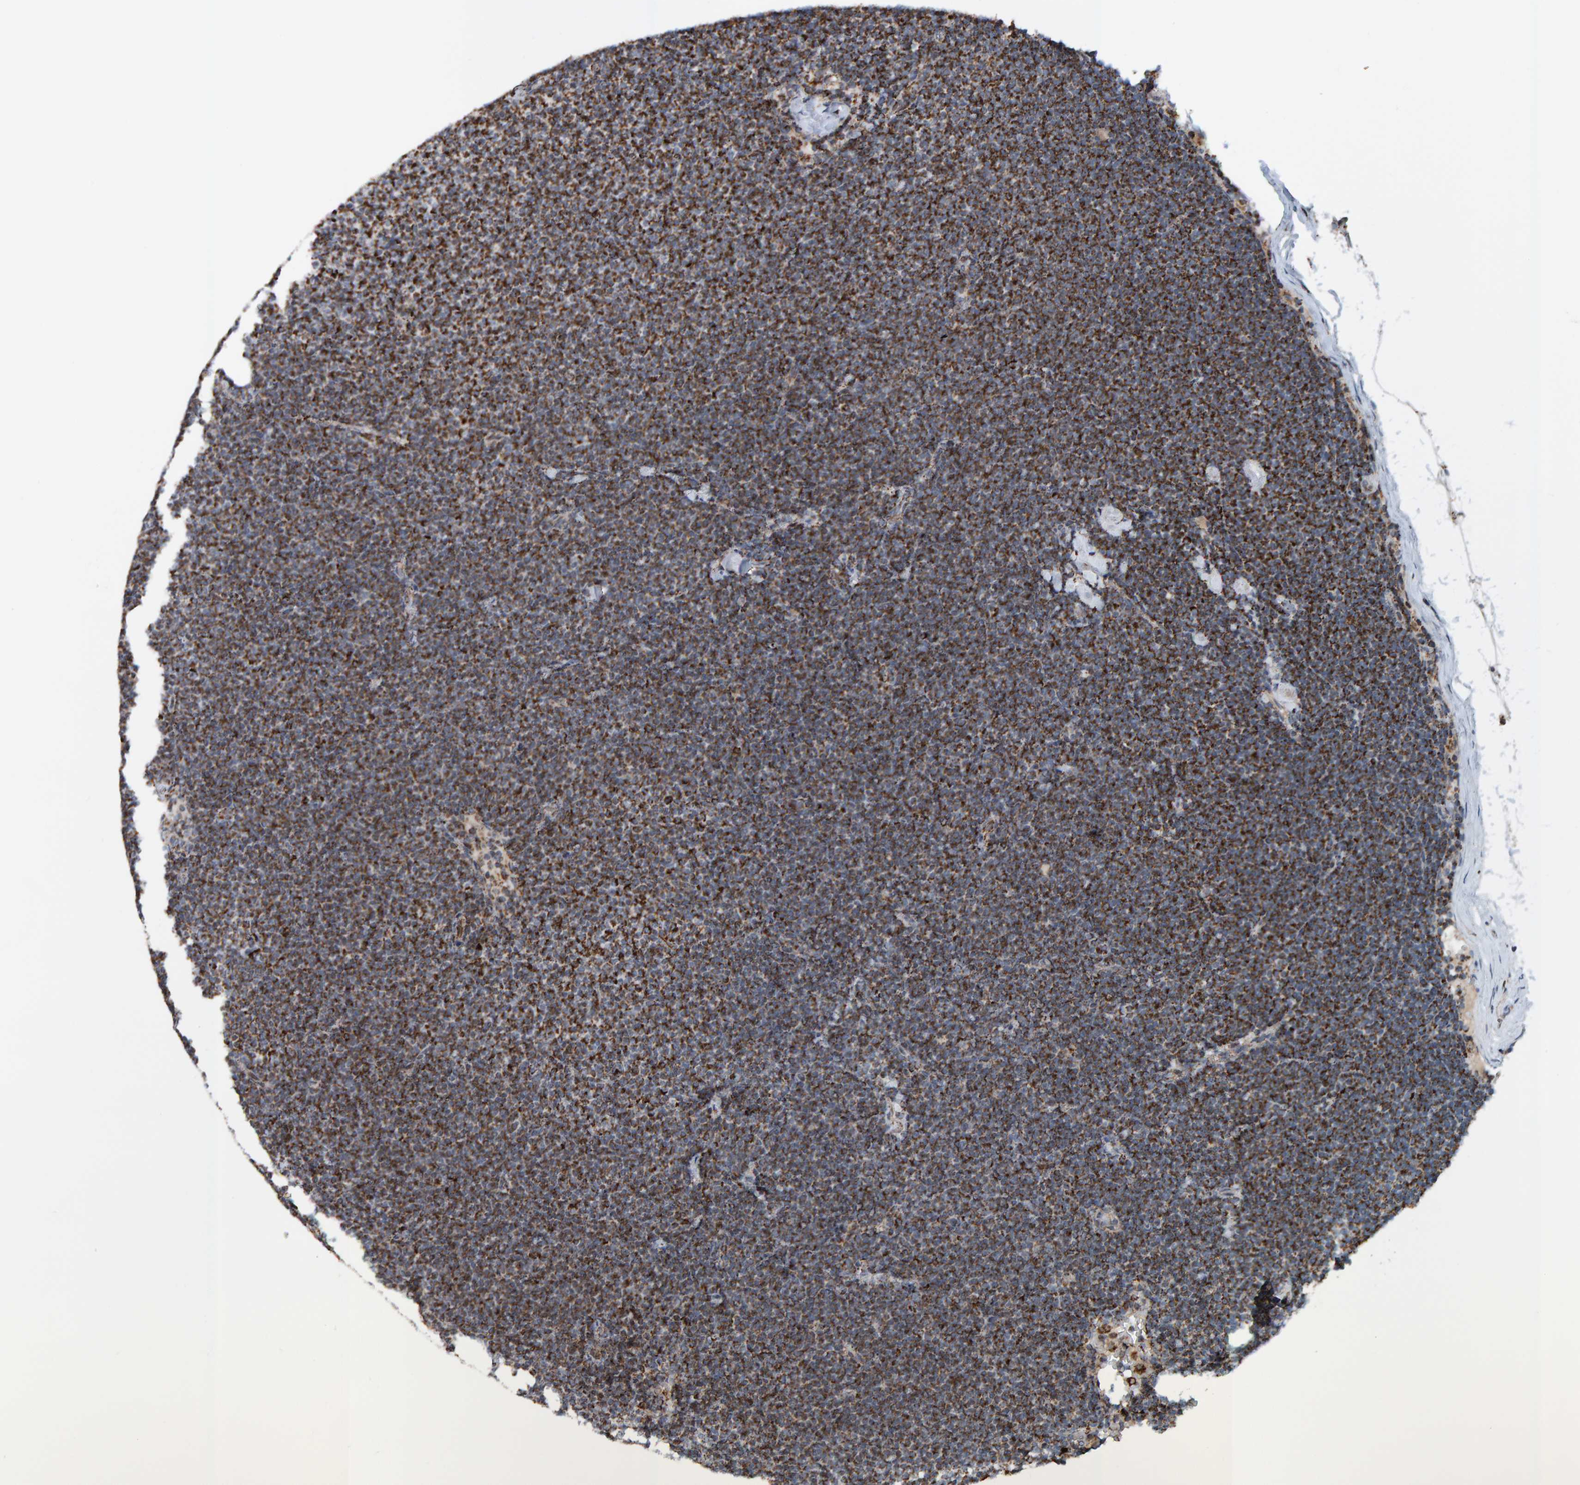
{"staining": {"intensity": "strong", "quantity": "25%-75%", "location": "cytoplasmic/membranous"}, "tissue": "lymphoma", "cell_type": "Tumor cells", "image_type": "cancer", "snomed": [{"axis": "morphology", "description": "Malignant lymphoma, non-Hodgkin's type, Low grade"}, {"axis": "topography", "description": "Lymph node"}], "caption": "A brown stain highlights strong cytoplasmic/membranous staining of a protein in lymphoma tumor cells.", "gene": "ZNF48", "patient": {"sex": "female", "age": 53}}